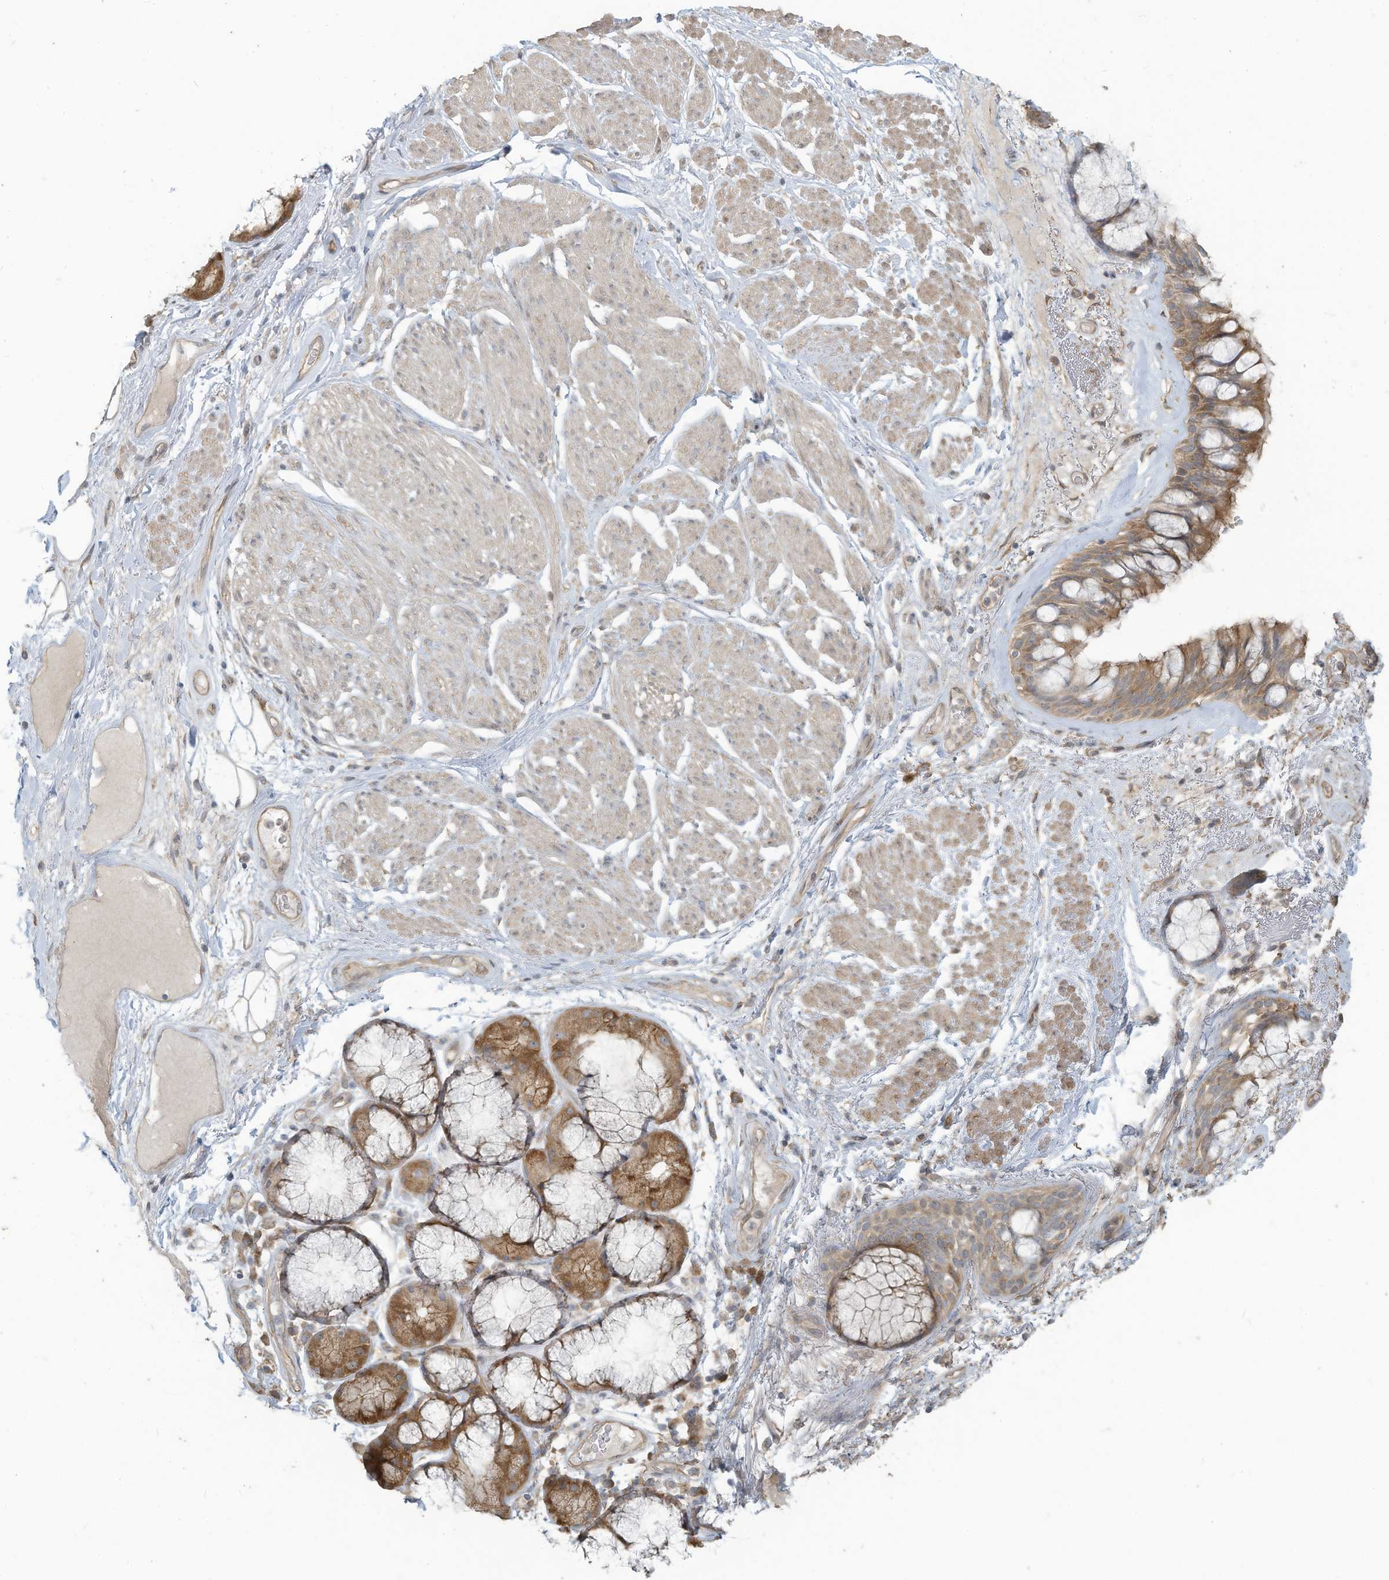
{"staining": {"intensity": "moderate", "quantity": ">75%", "location": "cytoplasmic/membranous"}, "tissue": "adipose tissue", "cell_type": "Adipocytes", "image_type": "normal", "snomed": [{"axis": "morphology", "description": "Normal tissue, NOS"}, {"axis": "topography", "description": "Bronchus"}], "caption": "Immunohistochemical staining of benign human adipose tissue exhibits moderate cytoplasmic/membranous protein staining in about >75% of adipocytes.", "gene": "MAGIX", "patient": {"sex": "male", "age": 66}}